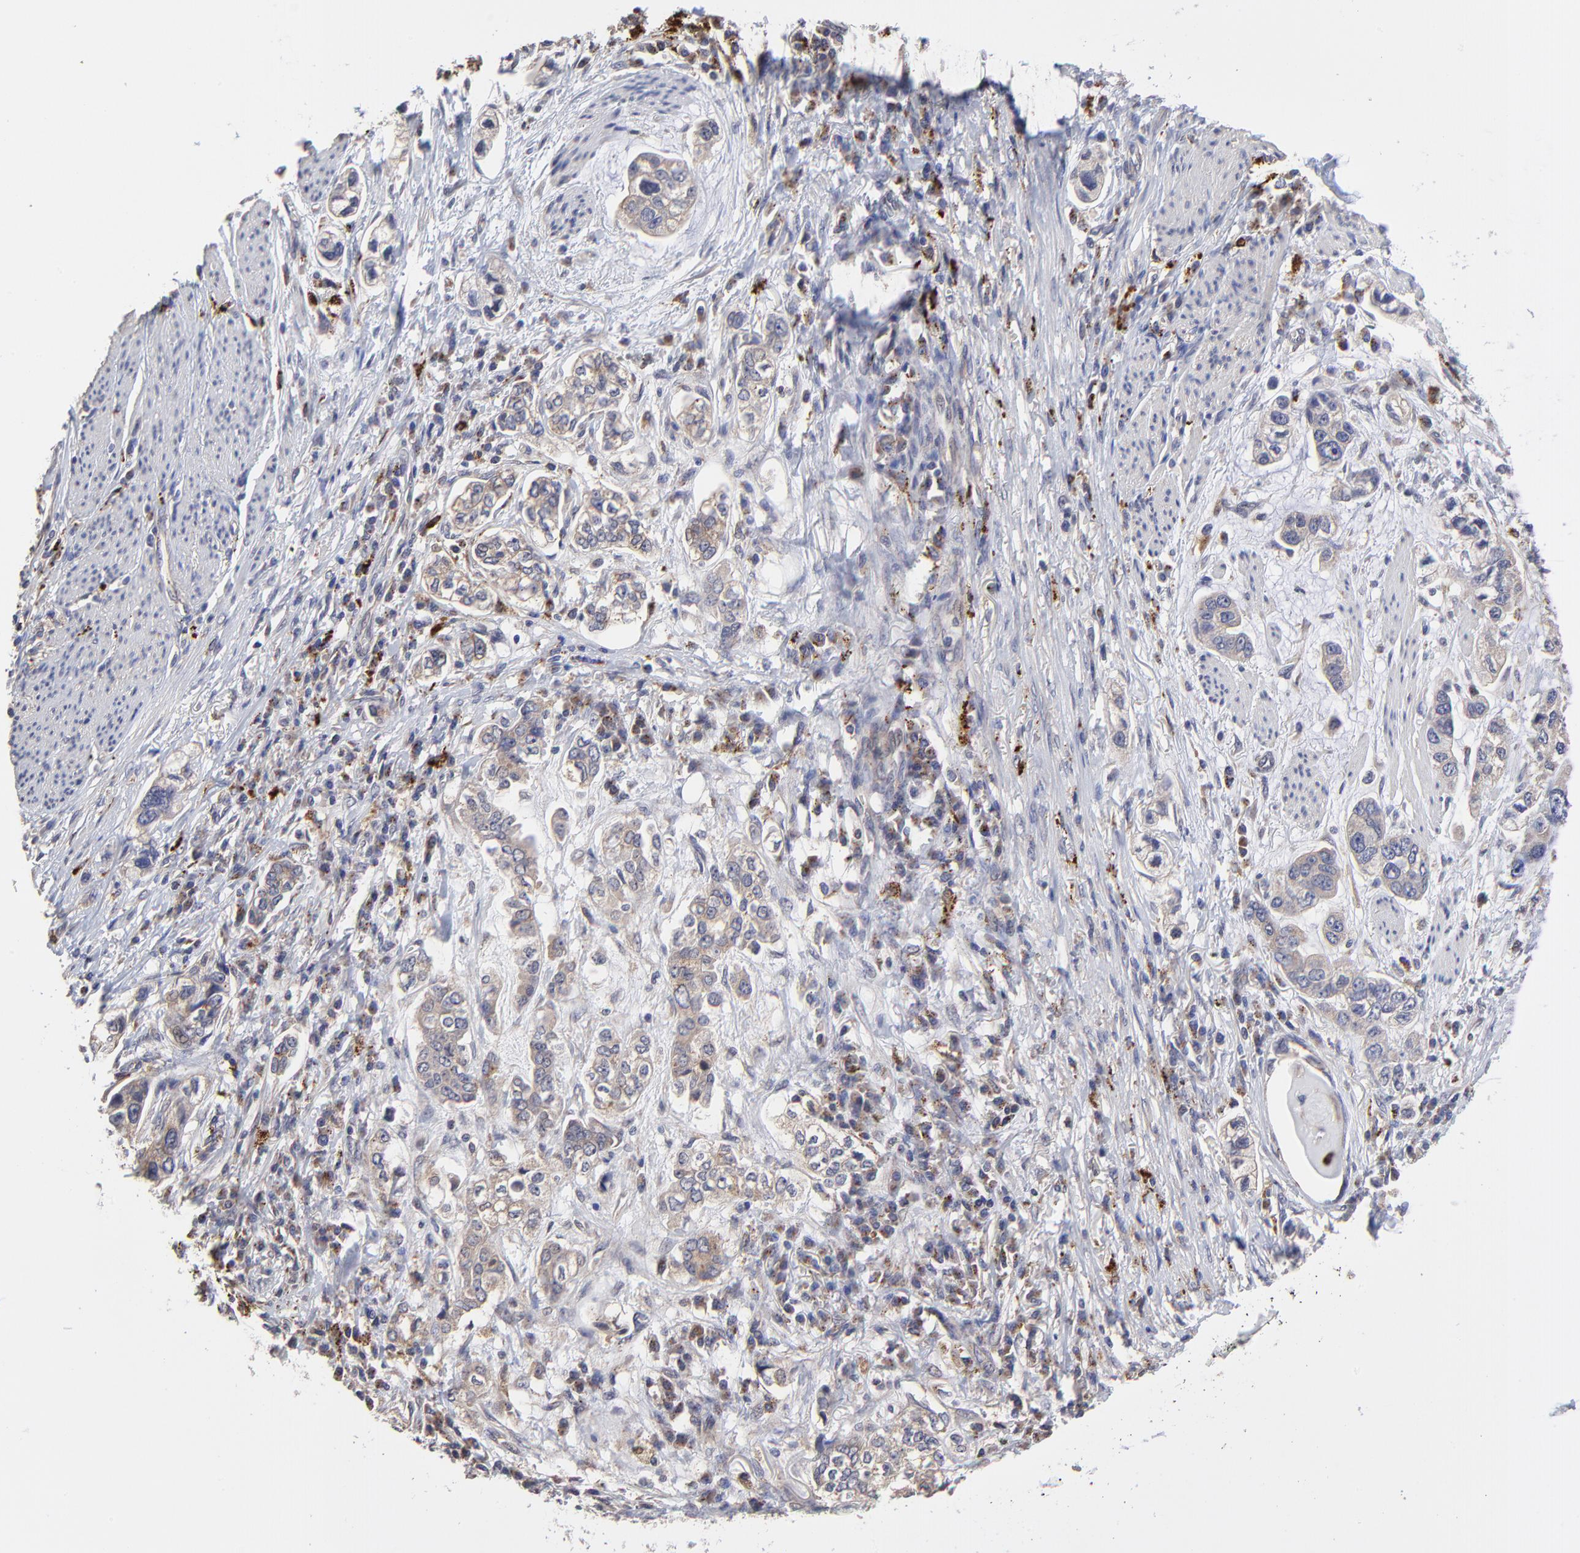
{"staining": {"intensity": "moderate", "quantity": ">75%", "location": "cytoplasmic/membranous"}, "tissue": "stomach cancer", "cell_type": "Tumor cells", "image_type": "cancer", "snomed": [{"axis": "morphology", "description": "Adenocarcinoma, NOS"}, {"axis": "topography", "description": "Stomach, lower"}], "caption": "Protein positivity by immunohistochemistry displays moderate cytoplasmic/membranous expression in about >75% of tumor cells in stomach cancer (adenocarcinoma).", "gene": "PDE4B", "patient": {"sex": "female", "age": 93}}